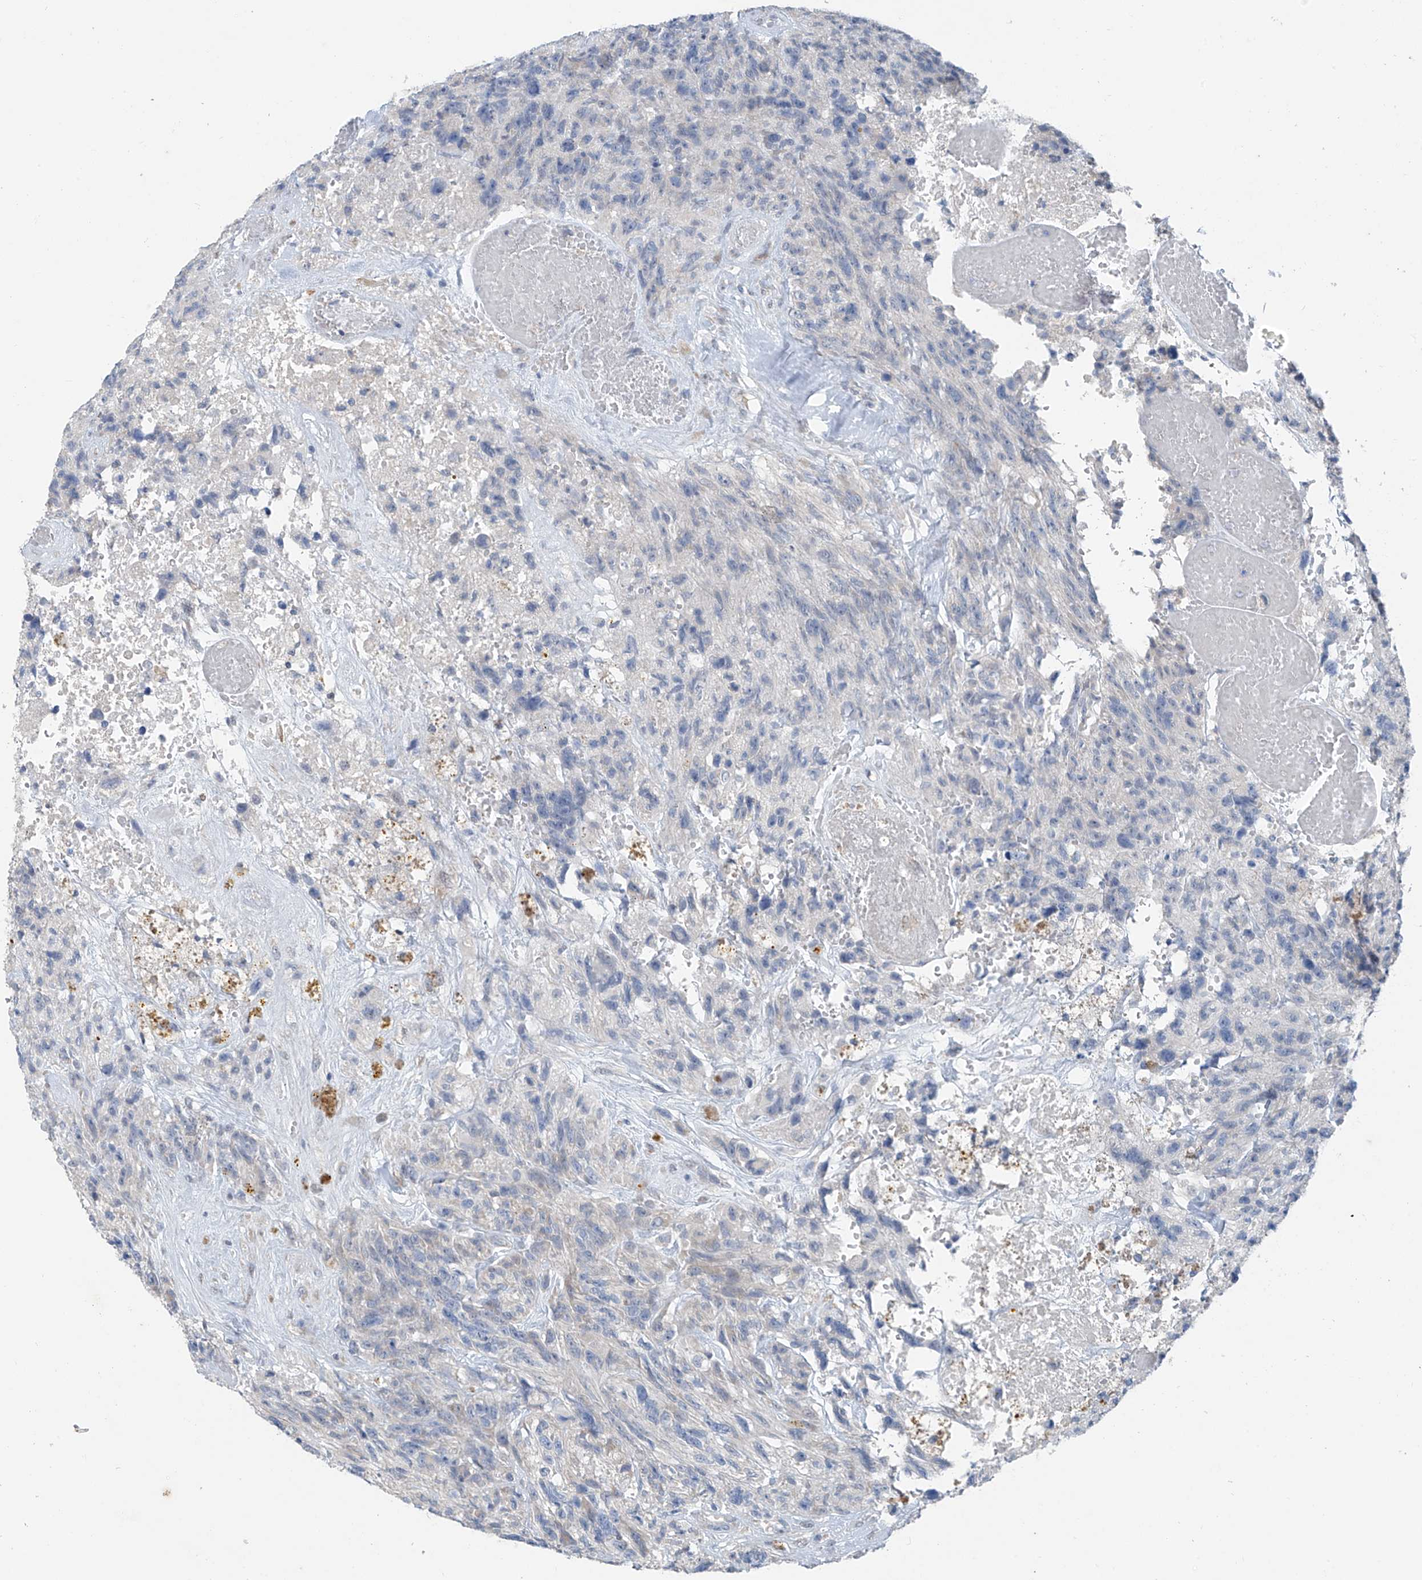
{"staining": {"intensity": "negative", "quantity": "none", "location": "none"}, "tissue": "glioma", "cell_type": "Tumor cells", "image_type": "cancer", "snomed": [{"axis": "morphology", "description": "Glioma, malignant, High grade"}, {"axis": "topography", "description": "Brain"}], "caption": "Immunohistochemistry photomicrograph of human glioma stained for a protein (brown), which shows no expression in tumor cells.", "gene": "CYP4V2", "patient": {"sex": "male", "age": 69}}